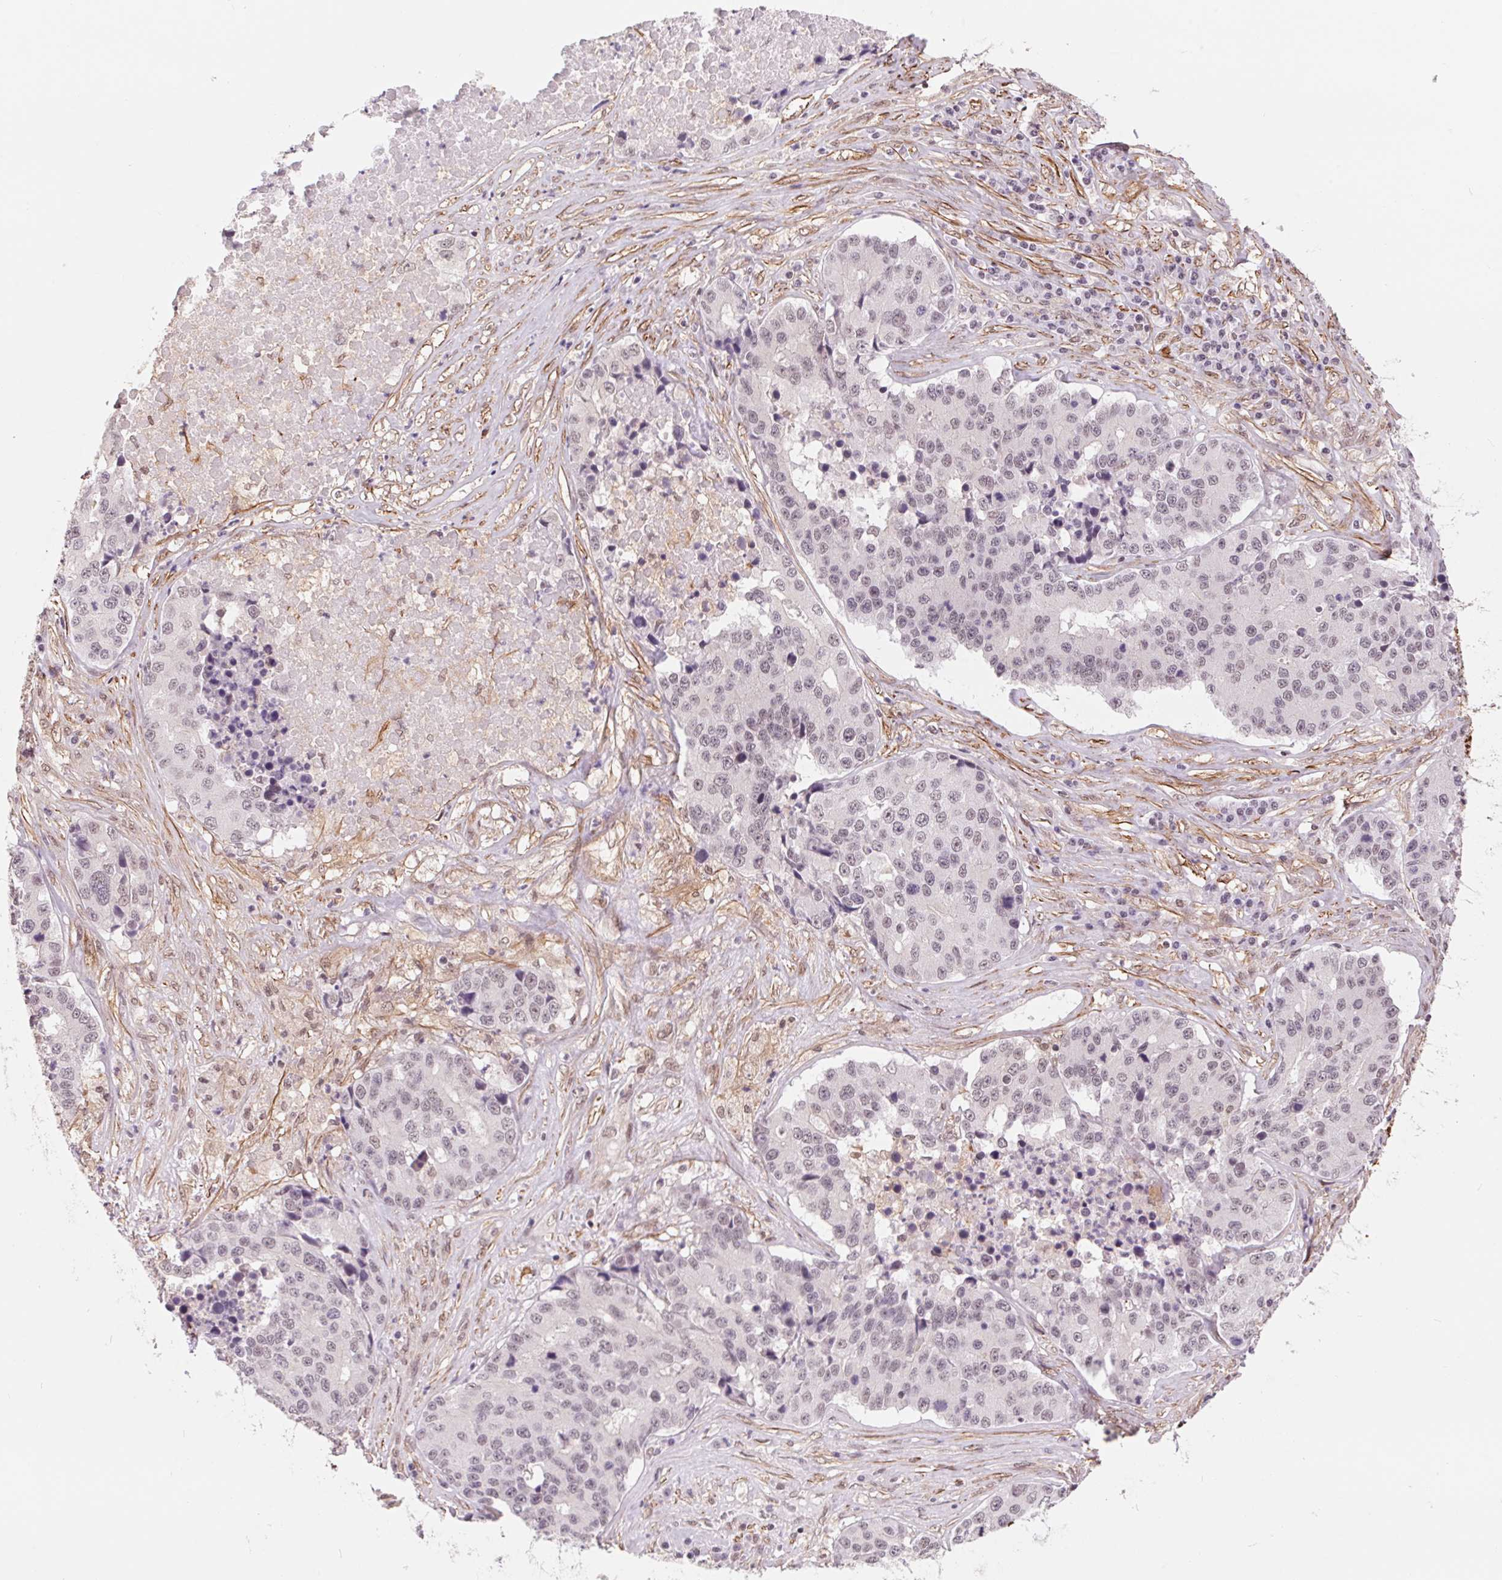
{"staining": {"intensity": "weak", "quantity": "25%-75%", "location": "nuclear"}, "tissue": "stomach cancer", "cell_type": "Tumor cells", "image_type": "cancer", "snomed": [{"axis": "morphology", "description": "Adenocarcinoma, NOS"}, {"axis": "topography", "description": "Stomach"}], "caption": "Human stomach adenocarcinoma stained with a protein marker displays weak staining in tumor cells.", "gene": "BCAT1", "patient": {"sex": "male", "age": 71}}